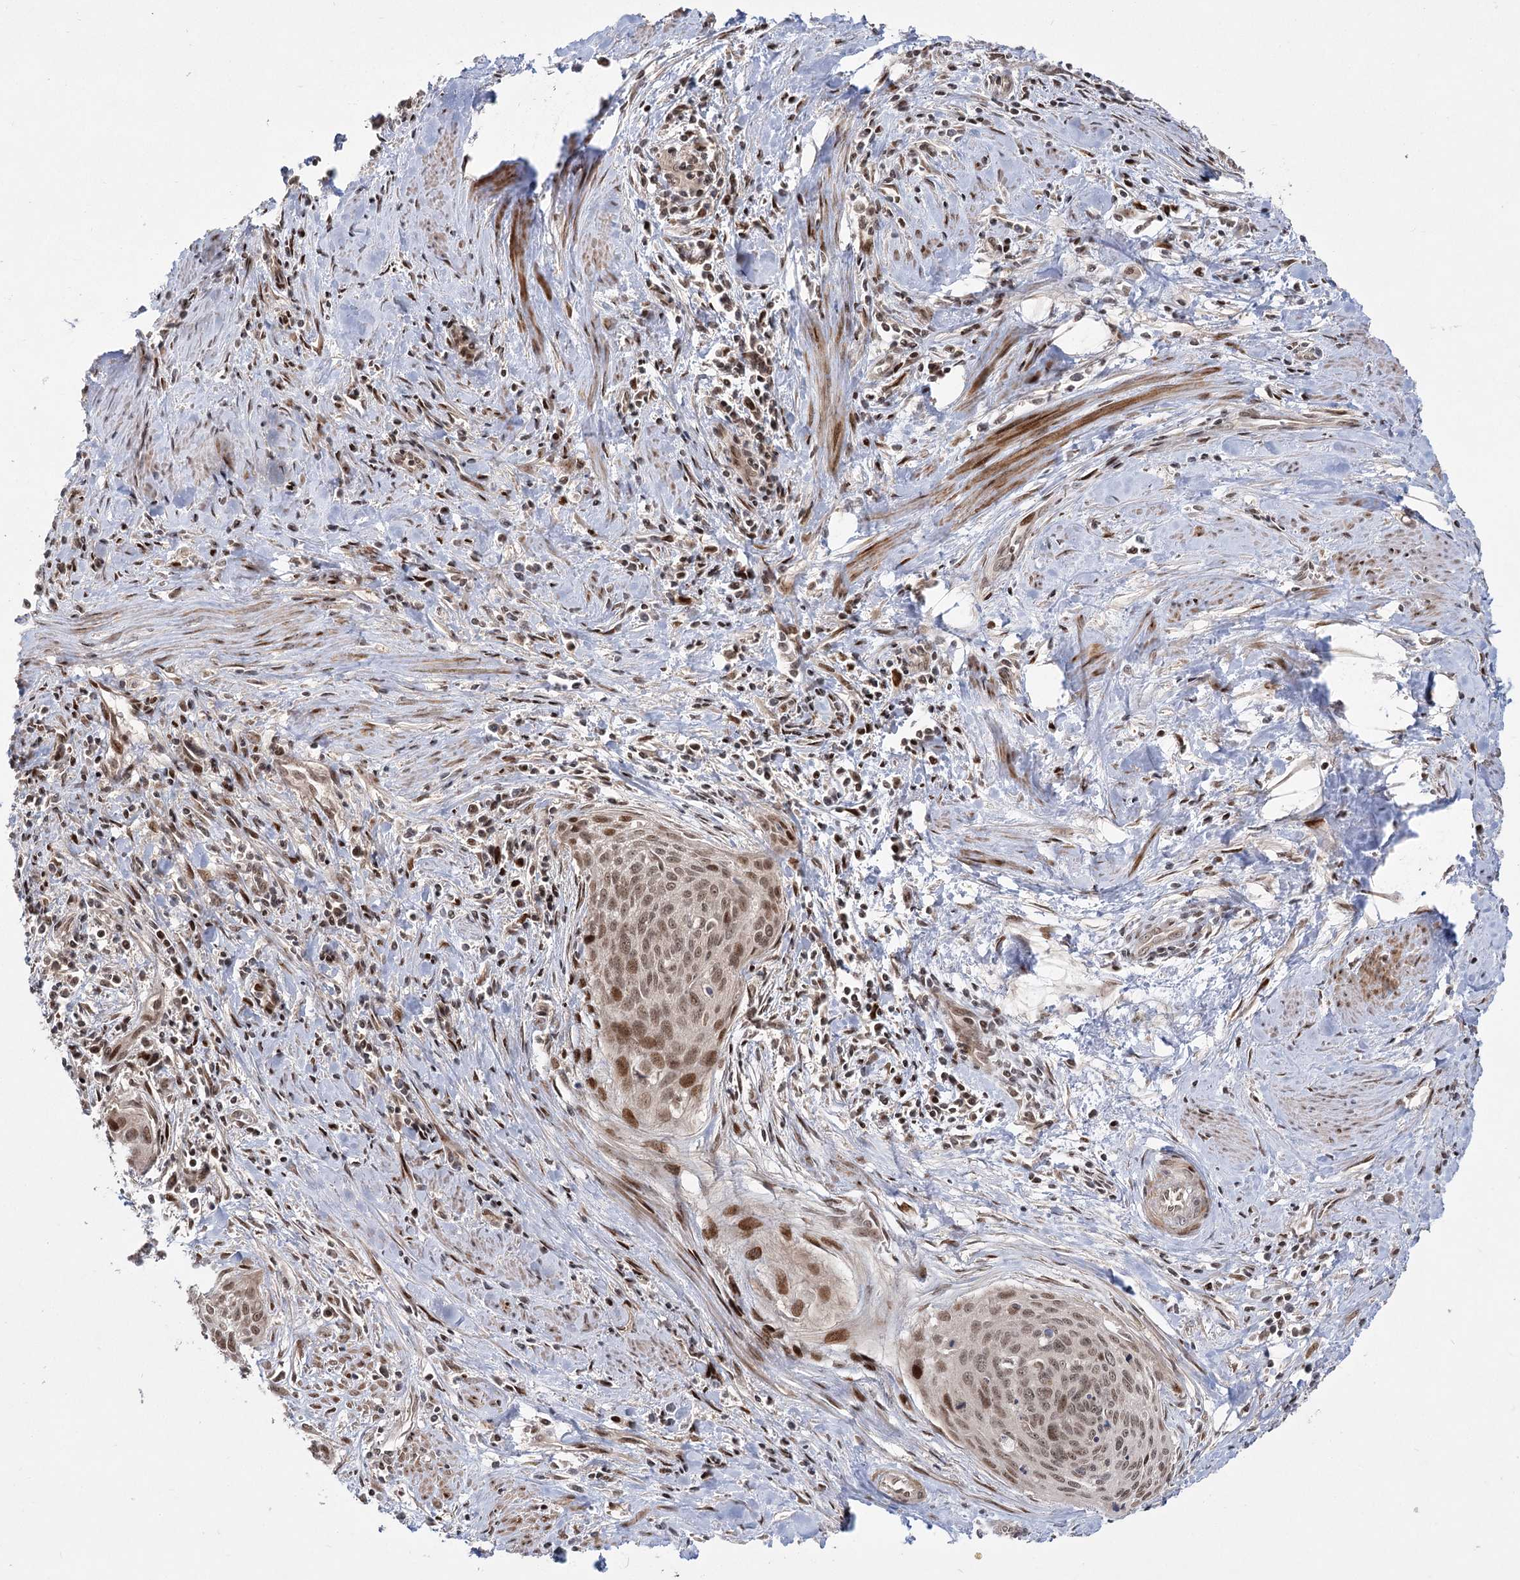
{"staining": {"intensity": "moderate", "quantity": ">75%", "location": "nuclear"}, "tissue": "cervical cancer", "cell_type": "Tumor cells", "image_type": "cancer", "snomed": [{"axis": "morphology", "description": "Squamous cell carcinoma, NOS"}, {"axis": "topography", "description": "Cervix"}], "caption": "Immunohistochemical staining of human squamous cell carcinoma (cervical) reveals medium levels of moderate nuclear positivity in approximately >75% of tumor cells.", "gene": "HELQ", "patient": {"sex": "female", "age": 55}}